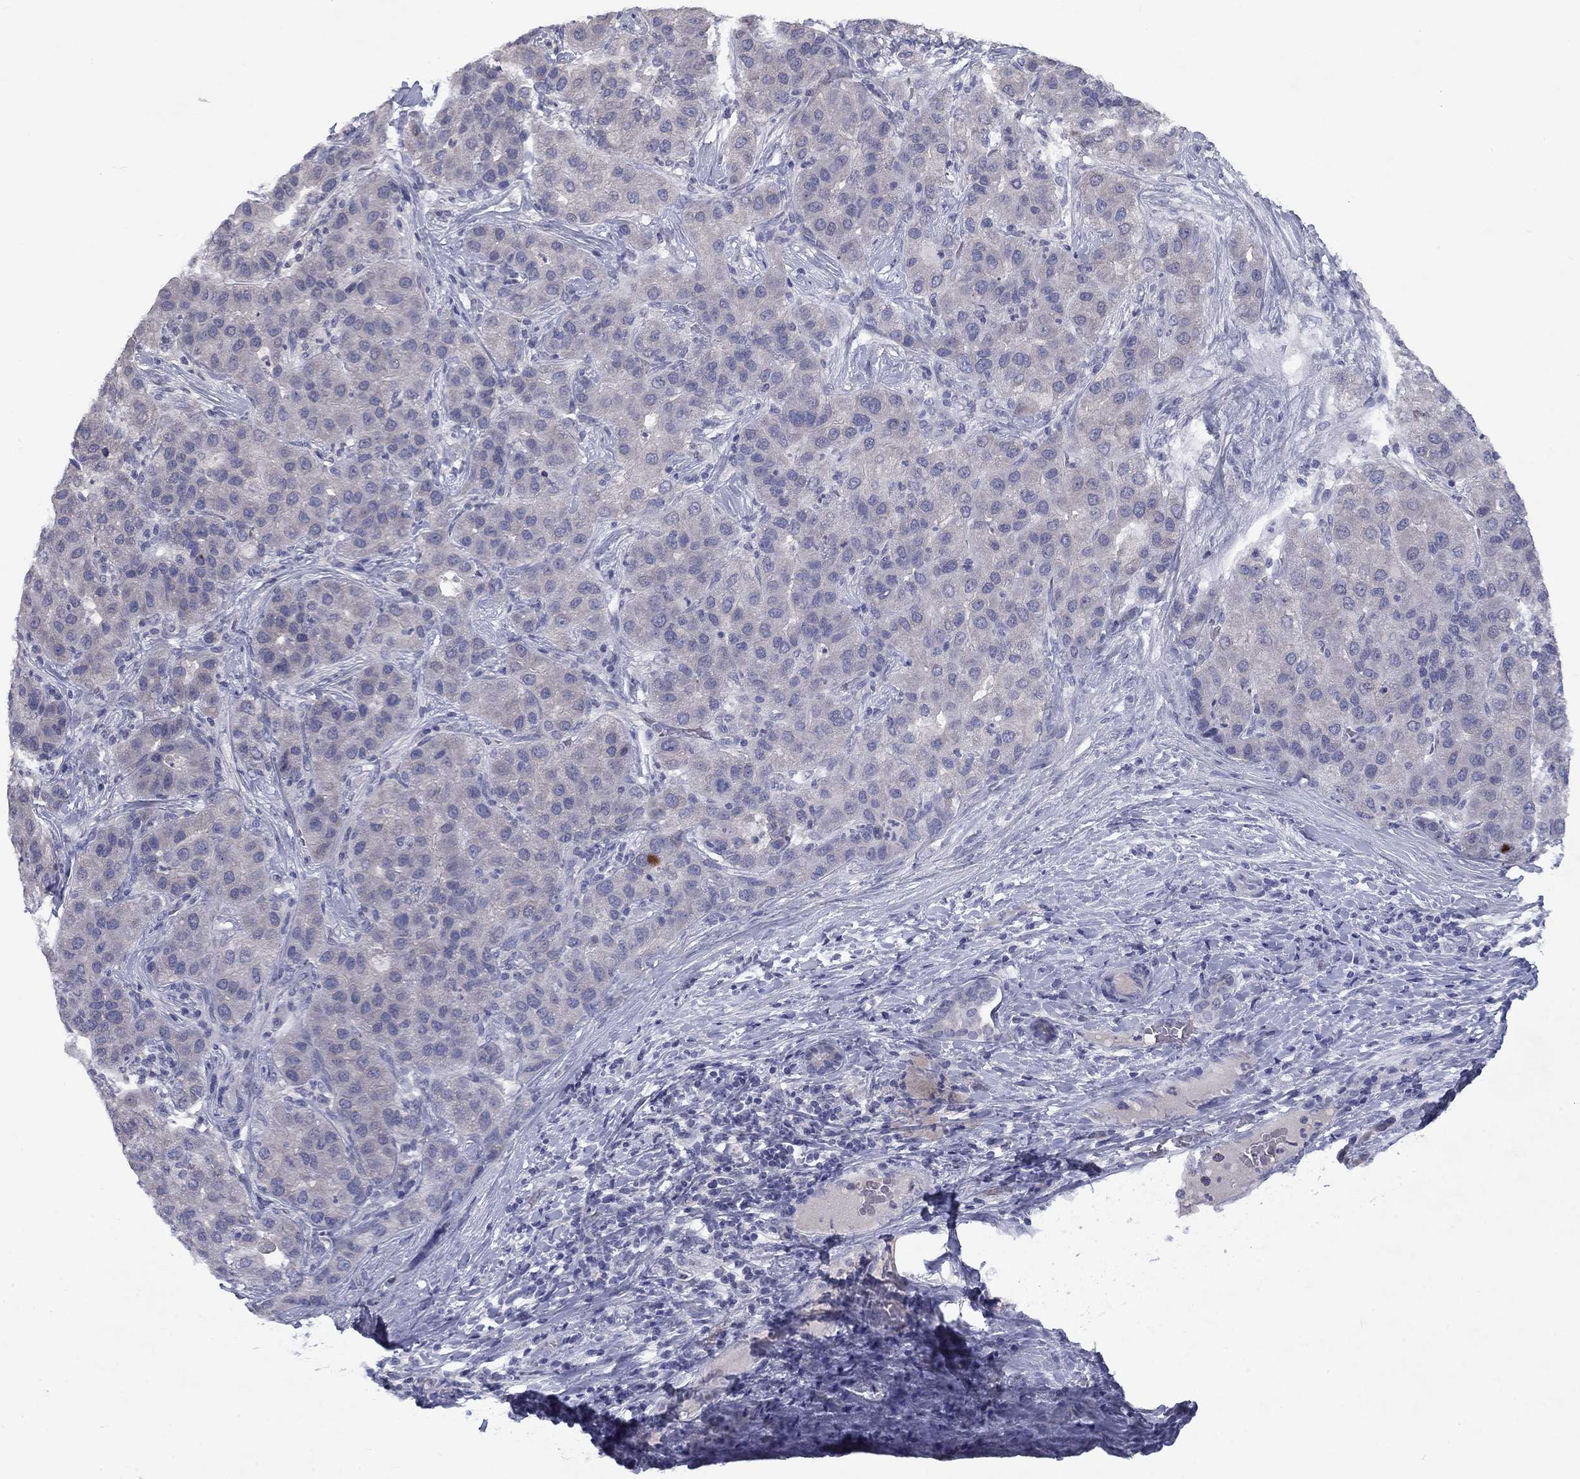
{"staining": {"intensity": "negative", "quantity": "none", "location": "none"}, "tissue": "liver cancer", "cell_type": "Tumor cells", "image_type": "cancer", "snomed": [{"axis": "morphology", "description": "Carcinoma, Hepatocellular, NOS"}, {"axis": "topography", "description": "Liver"}], "caption": "Human liver hepatocellular carcinoma stained for a protein using immunohistochemistry reveals no expression in tumor cells.", "gene": "CACNA1A", "patient": {"sex": "male", "age": 65}}